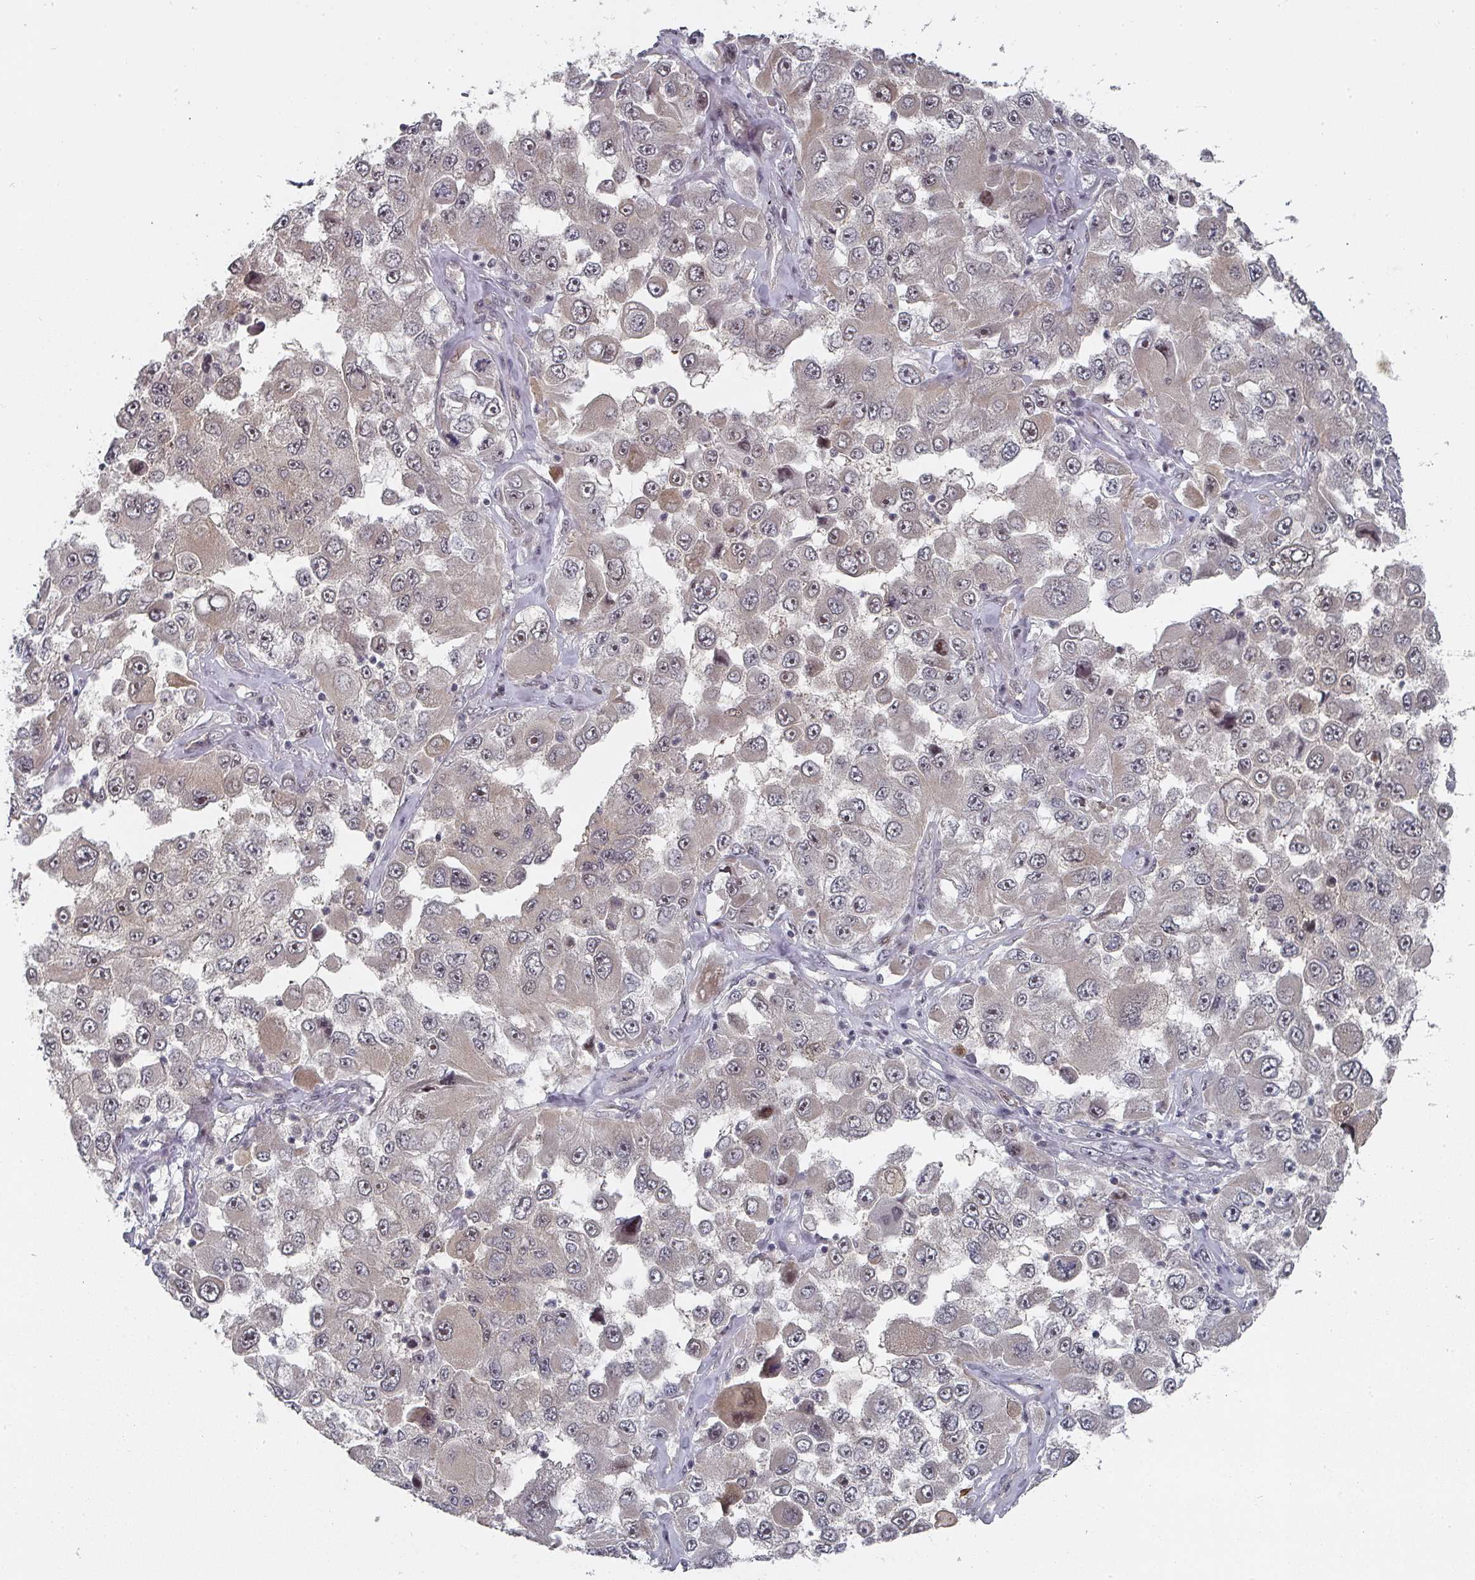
{"staining": {"intensity": "moderate", "quantity": ">75%", "location": "nuclear"}, "tissue": "melanoma", "cell_type": "Tumor cells", "image_type": "cancer", "snomed": [{"axis": "morphology", "description": "Malignant melanoma, Metastatic site"}, {"axis": "topography", "description": "Lymph node"}], "caption": "IHC (DAB) staining of melanoma exhibits moderate nuclear protein positivity in approximately >75% of tumor cells.", "gene": "KIF1C", "patient": {"sex": "male", "age": 62}}